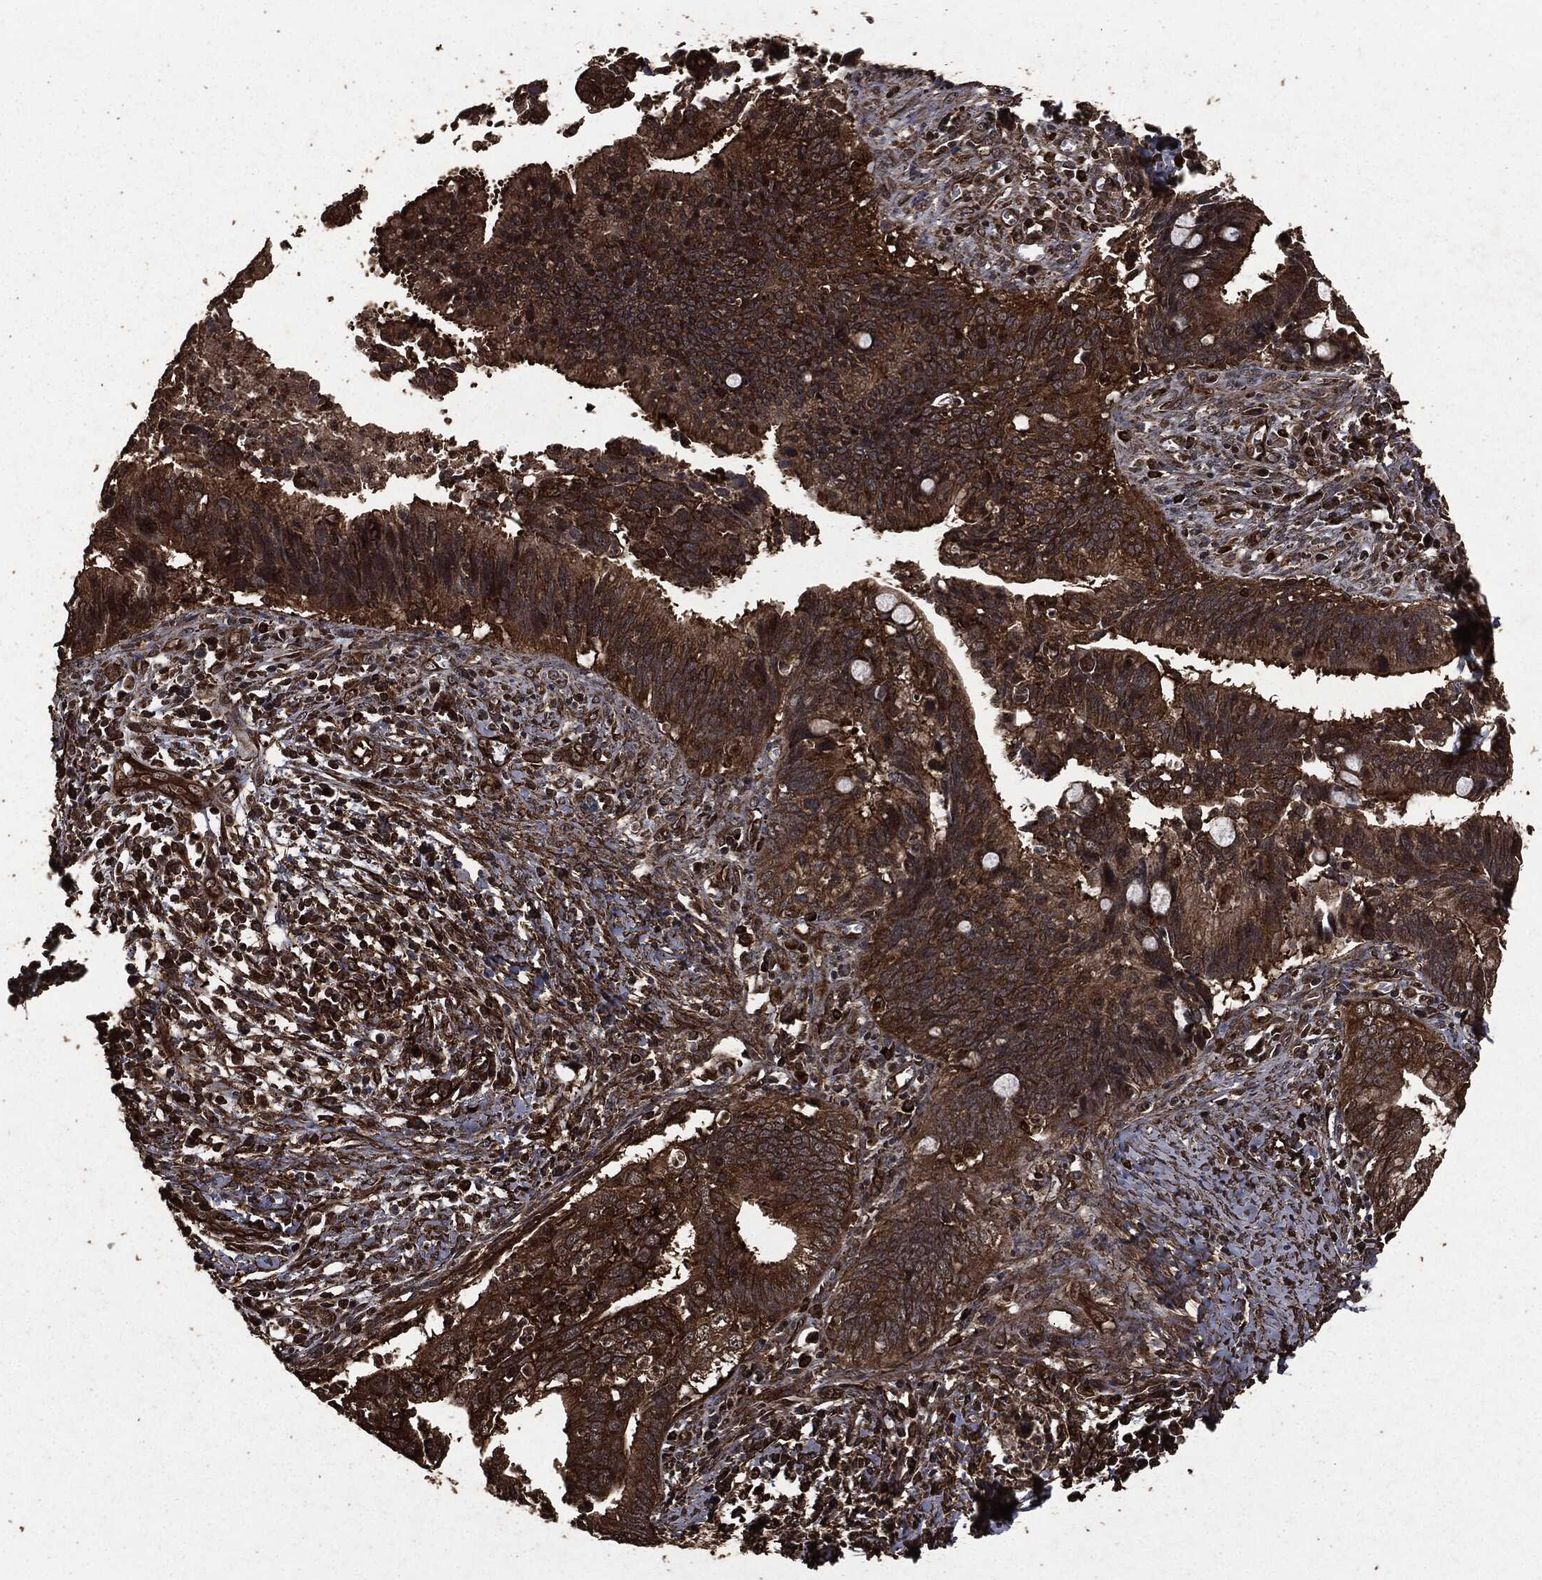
{"staining": {"intensity": "strong", "quantity": ">75%", "location": "cytoplasmic/membranous"}, "tissue": "cervical cancer", "cell_type": "Tumor cells", "image_type": "cancer", "snomed": [{"axis": "morphology", "description": "Adenocarcinoma, NOS"}, {"axis": "topography", "description": "Cervix"}], "caption": "Cervical adenocarcinoma stained with a brown dye displays strong cytoplasmic/membranous positive positivity in approximately >75% of tumor cells.", "gene": "HRAS", "patient": {"sex": "female", "age": 42}}